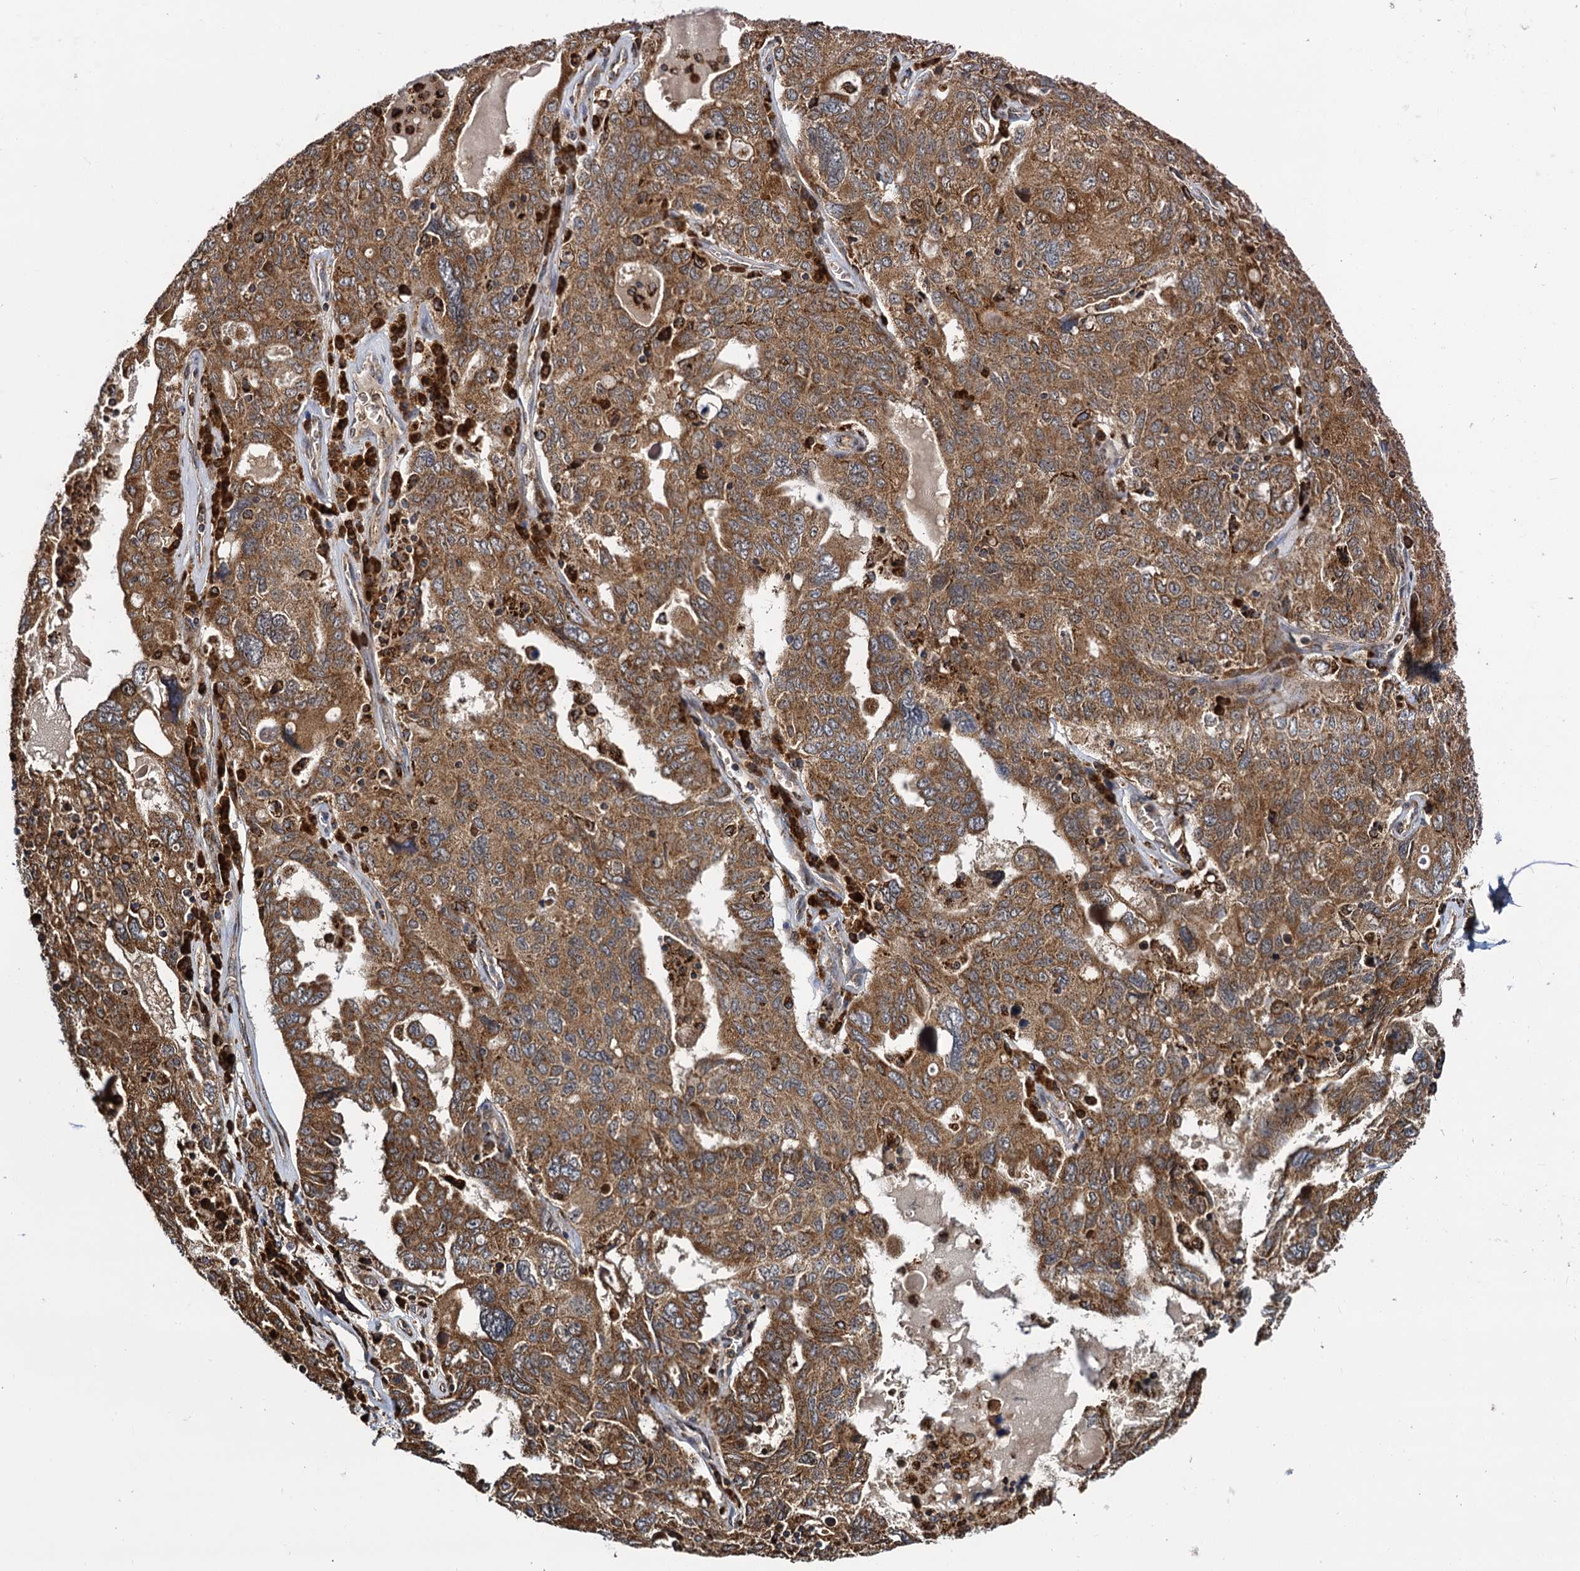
{"staining": {"intensity": "strong", "quantity": ">75%", "location": "cytoplasmic/membranous"}, "tissue": "ovarian cancer", "cell_type": "Tumor cells", "image_type": "cancer", "snomed": [{"axis": "morphology", "description": "Carcinoma, endometroid"}, {"axis": "topography", "description": "Ovary"}], "caption": "An immunohistochemistry (IHC) histopathology image of neoplastic tissue is shown. Protein staining in brown labels strong cytoplasmic/membranous positivity in endometroid carcinoma (ovarian) within tumor cells. The staining is performed using DAB brown chromogen to label protein expression. The nuclei are counter-stained blue using hematoxylin.", "gene": "UFM1", "patient": {"sex": "female", "age": 62}}